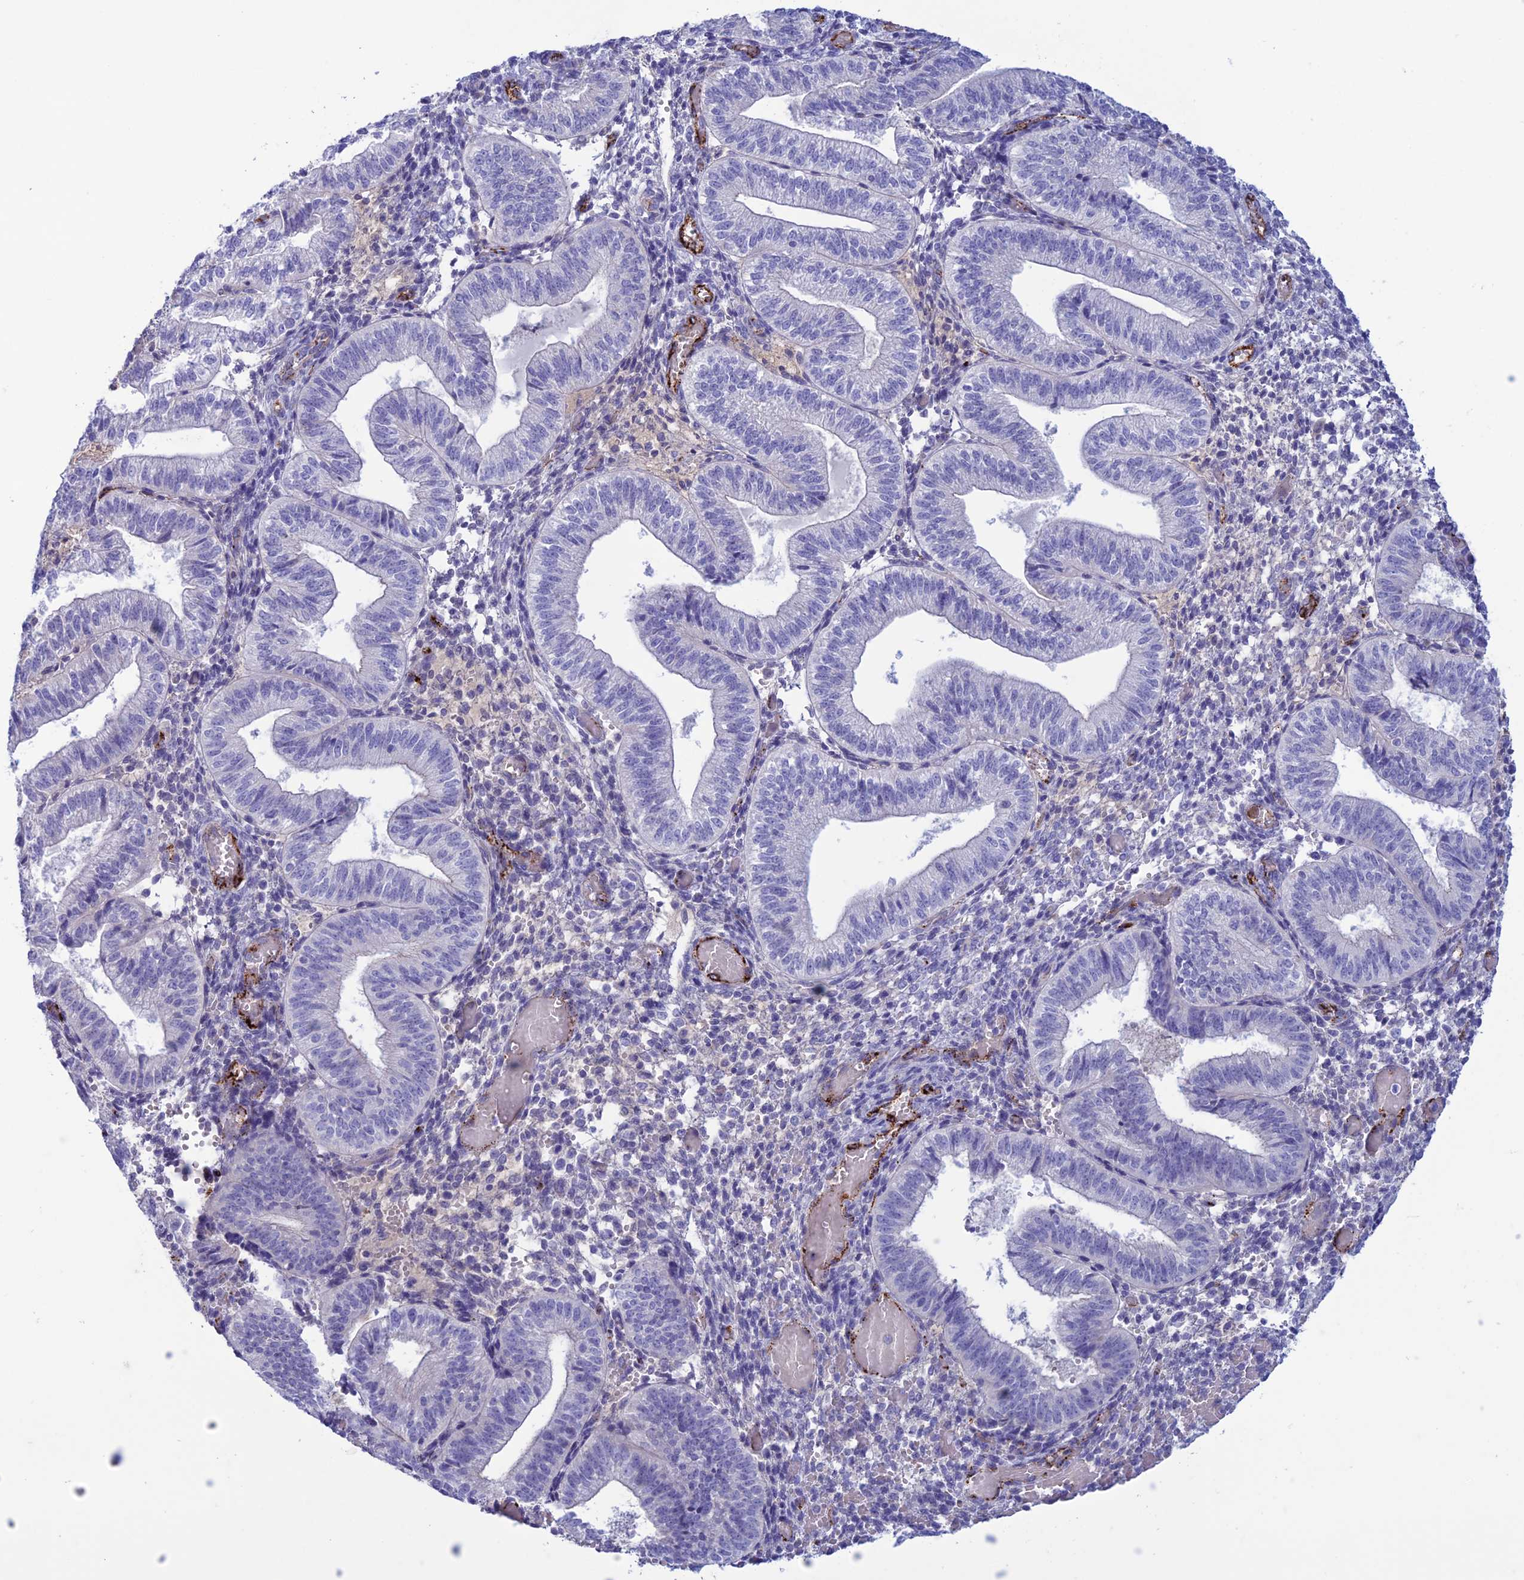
{"staining": {"intensity": "negative", "quantity": "none", "location": "none"}, "tissue": "endometrium", "cell_type": "Cells in endometrial stroma", "image_type": "normal", "snomed": [{"axis": "morphology", "description": "Normal tissue, NOS"}, {"axis": "topography", "description": "Endometrium"}], "caption": "Immunohistochemistry (IHC) photomicrograph of normal endometrium: endometrium stained with DAB (3,3'-diaminobenzidine) reveals no significant protein staining in cells in endometrial stroma.", "gene": "CDC42EP5", "patient": {"sex": "female", "age": 34}}